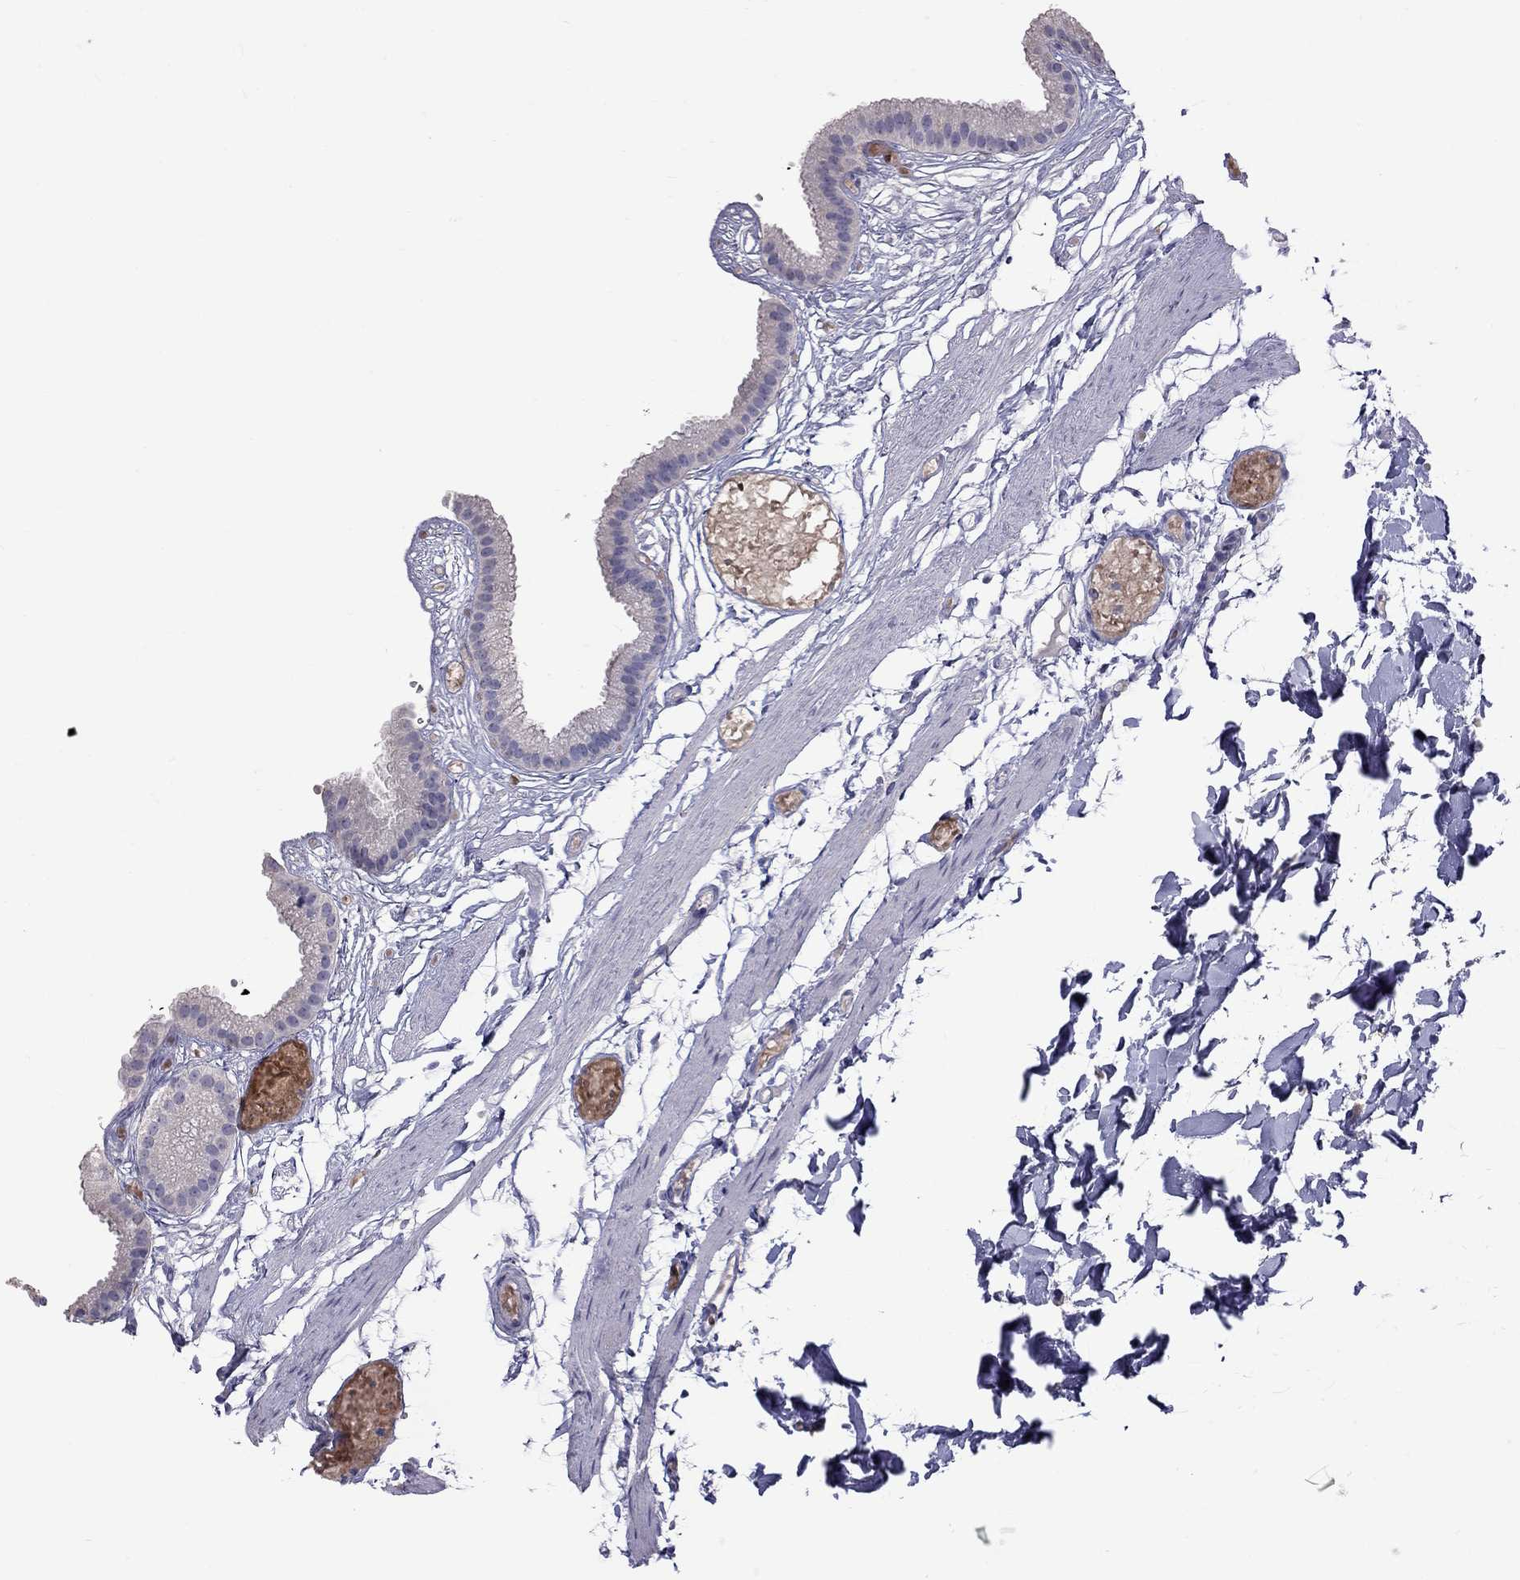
{"staining": {"intensity": "negative", "quantity": "none", "location": "none"}, "tissue": "gallbladder", "cell_type": "Glandular cells", "image_type": "normal", "snomed": [{"axis": "morphology", "description": "Normal tissue, NOS"}, {"axis": "topography", "description": "Gallbladder"}], "caption": "High power microscopy photomicrograph of an immunohistochemistry photomicrograph of unremarkable gallbladder, revealing no significant staining in glandular cells.", "gene": "CFAP91", "patient": {"sex": "female", "age": 45}}